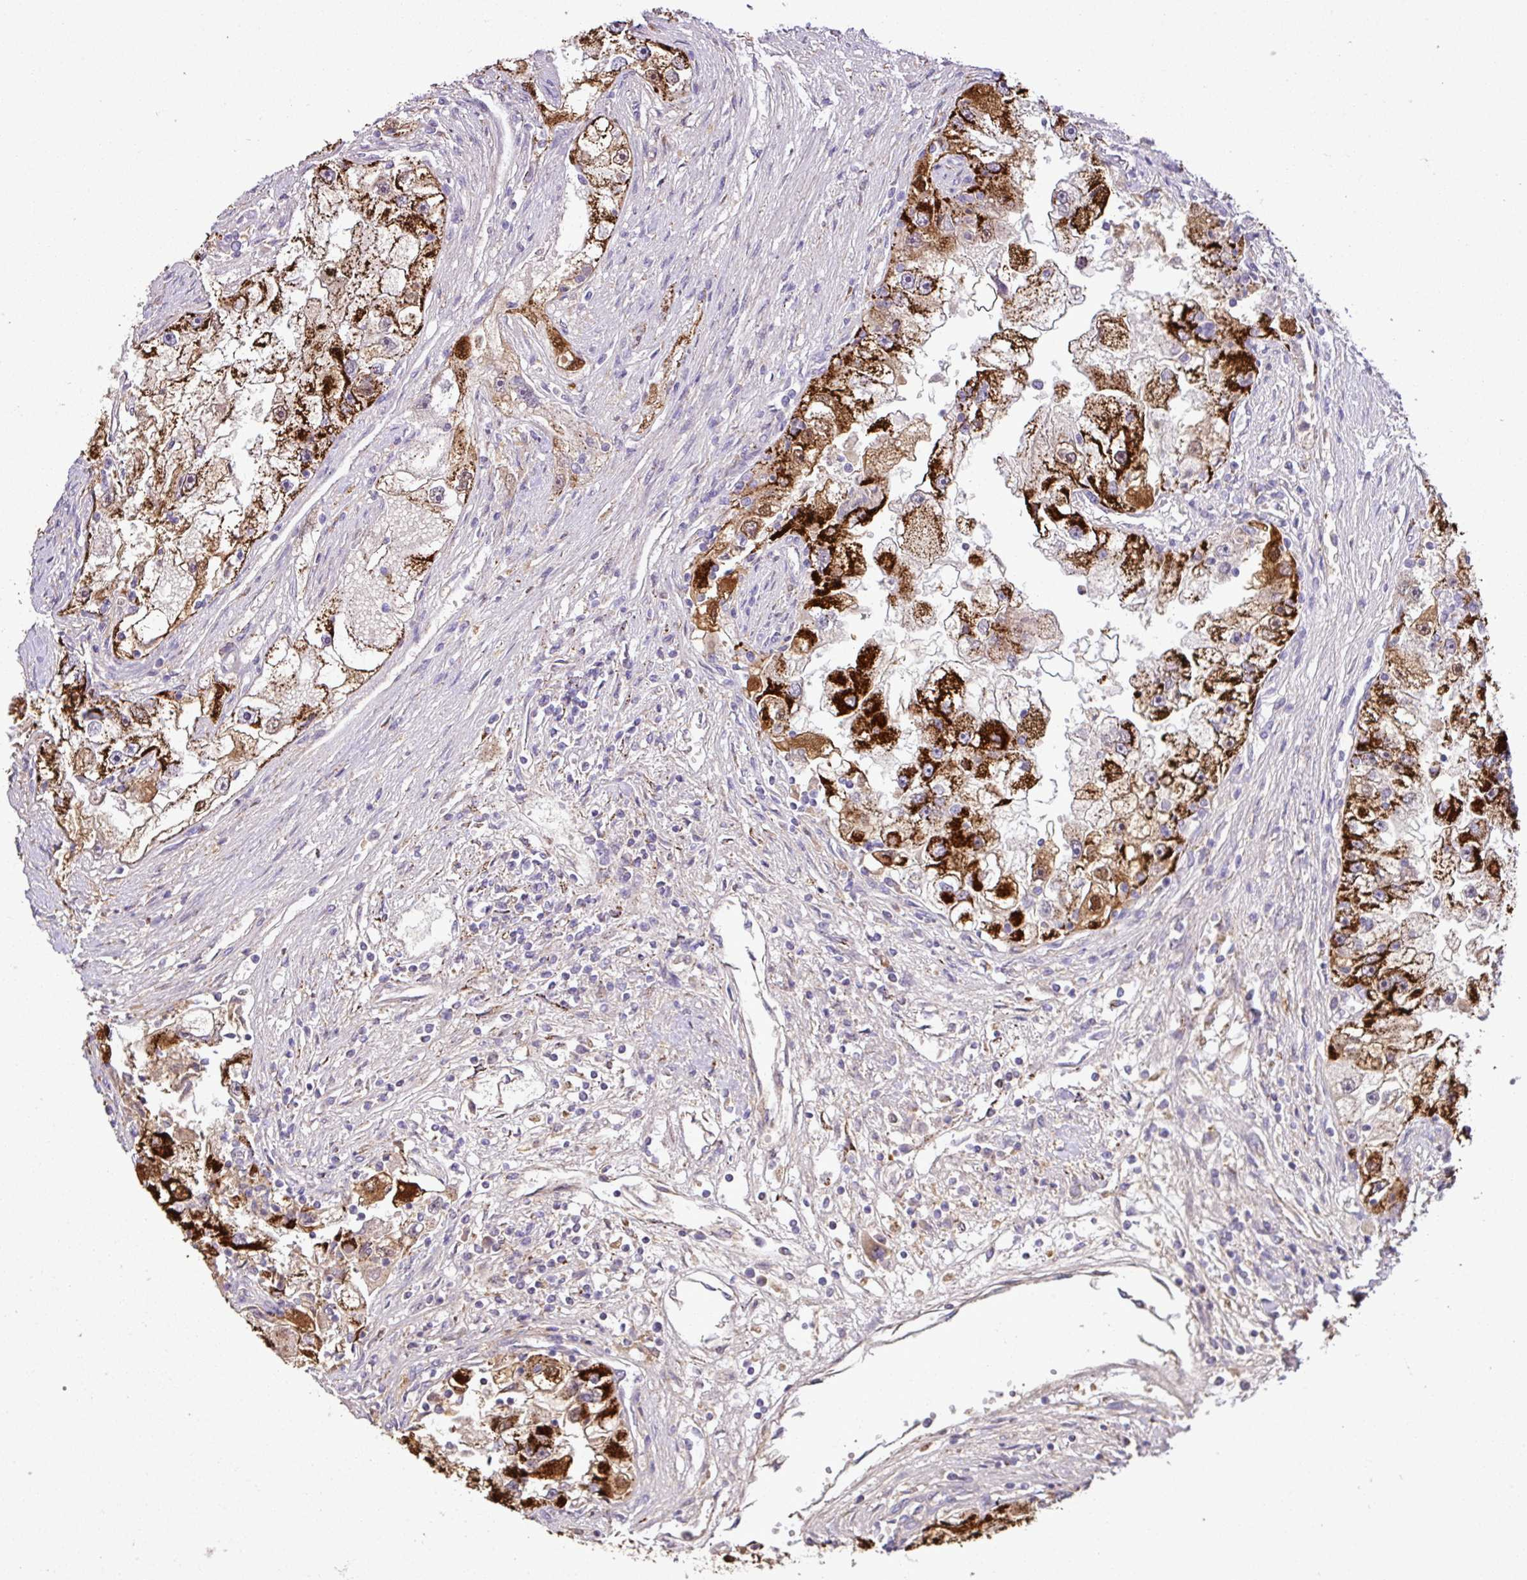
{"staining": {"intensity": "strong", "quantity": ">75%", "location": "cytoplasmic/membranous"}, "tissue": "renal cancer", "cell_type": "Tumor cells", "image_type": "cancer", "snomed": [{"axis": "morphology", "description": "Adenocarcinoma, NOS"}, {"axis": "topography", "description": "Kidney"}], "caption": "This image demonstrates IHC staining of human adenocarcinoma (renal), with high strong cytoplasmic/membranous staining in approximately >75% of tumor cells.", "gene": "SGPP1", "patient": {"sex": "male", "age": 63}}